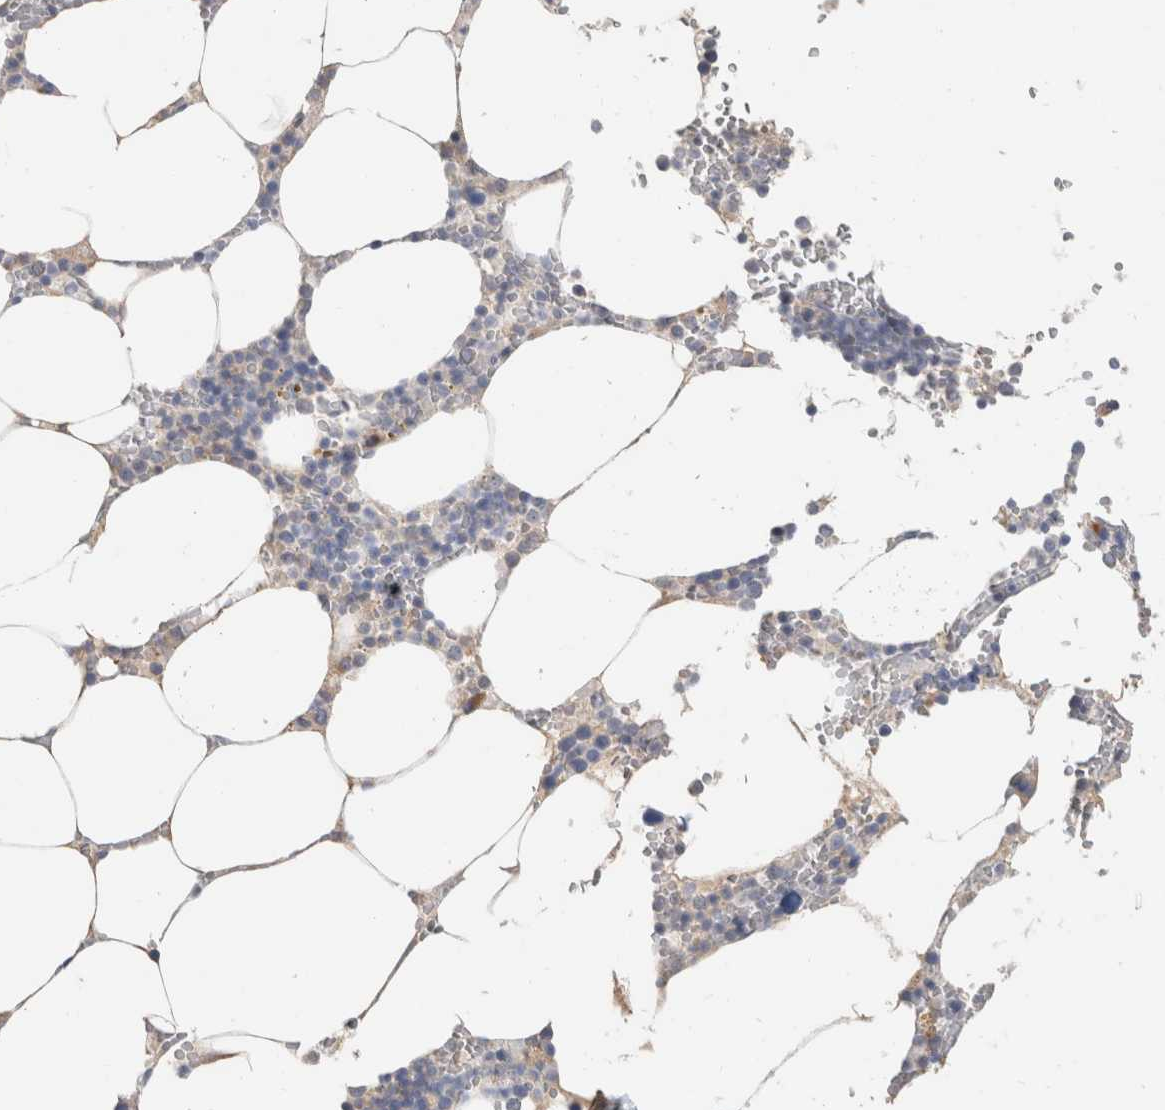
{"staining": {"intensity": "negative", "quantity": "none", "location": "none"}, "tissue": "bone marrow", "cell_type": "Hematopoietic cells", "image_type": "normal", "snomed": [{"axis": "morphology", "description": "Normal tissue, NOS"}, {"axis": "topography", "description": "Bone marrow"}], "caption": "This is an immunohistochemistry (IHC) micrograph of normal human bone marrow. There is no expression in hematopoietic cells.", "gene": "SCGB1A1", "patient": {"sex": "male", "age": 70}}